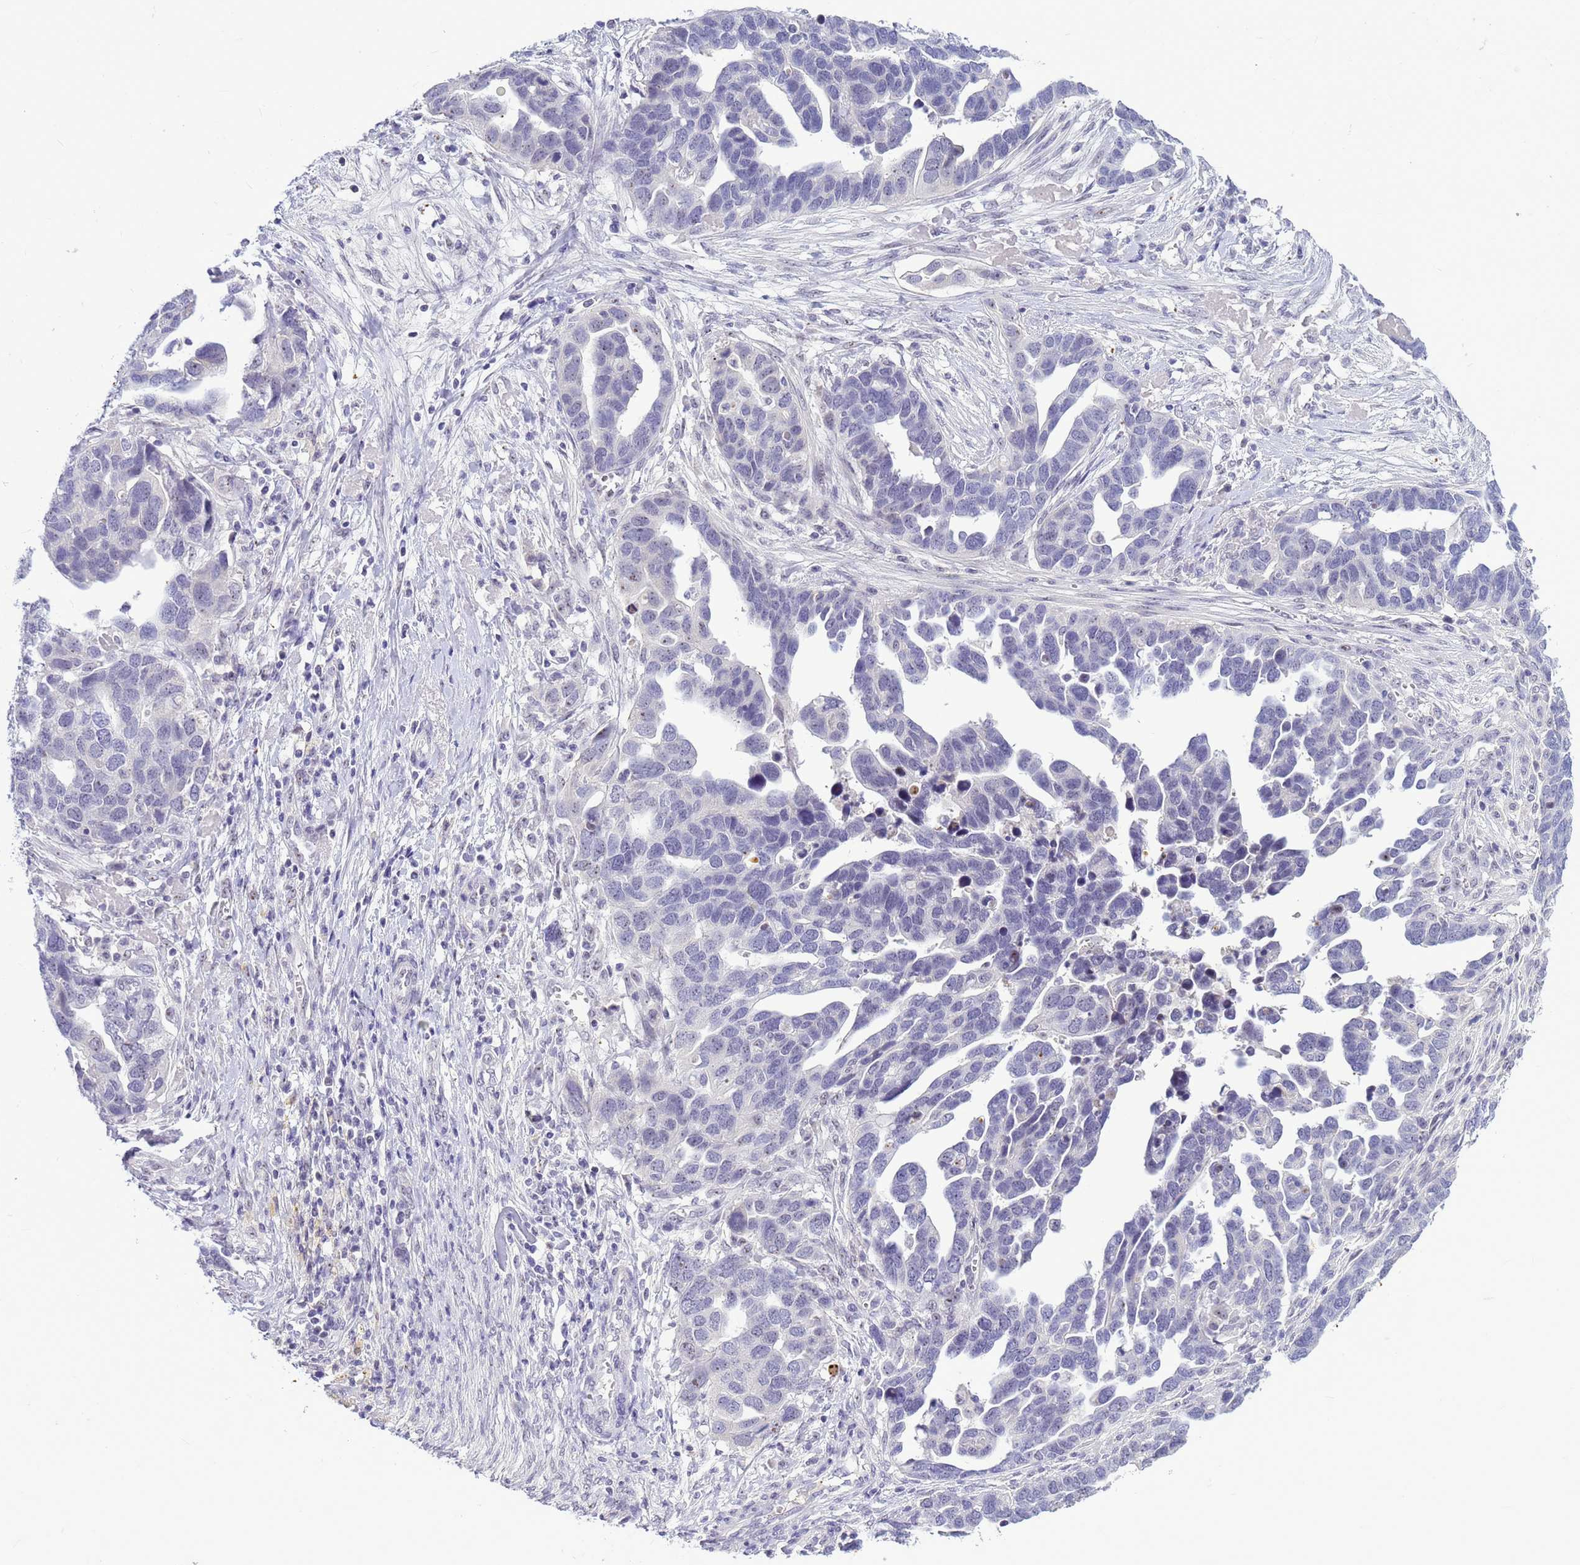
{"staining": {"intensity": "negative", "quantity": "none", "location": "none"}, "tissue": "ovarian cancer", "cell_type": "Tumor cells", "image_type": "cancer", "snomed": [{"axis": "morphology", "description": "Cystadenocarcinoma, serous, NOS"}, {"axis": "topography", "description": "Ovary"}], "caption": "The IHC histopathology image has no significant staining in tumor cells of ovarian cancer tissue.", "gene": "DMRTC2", "patient": {"sex": "female", "age": 54}}